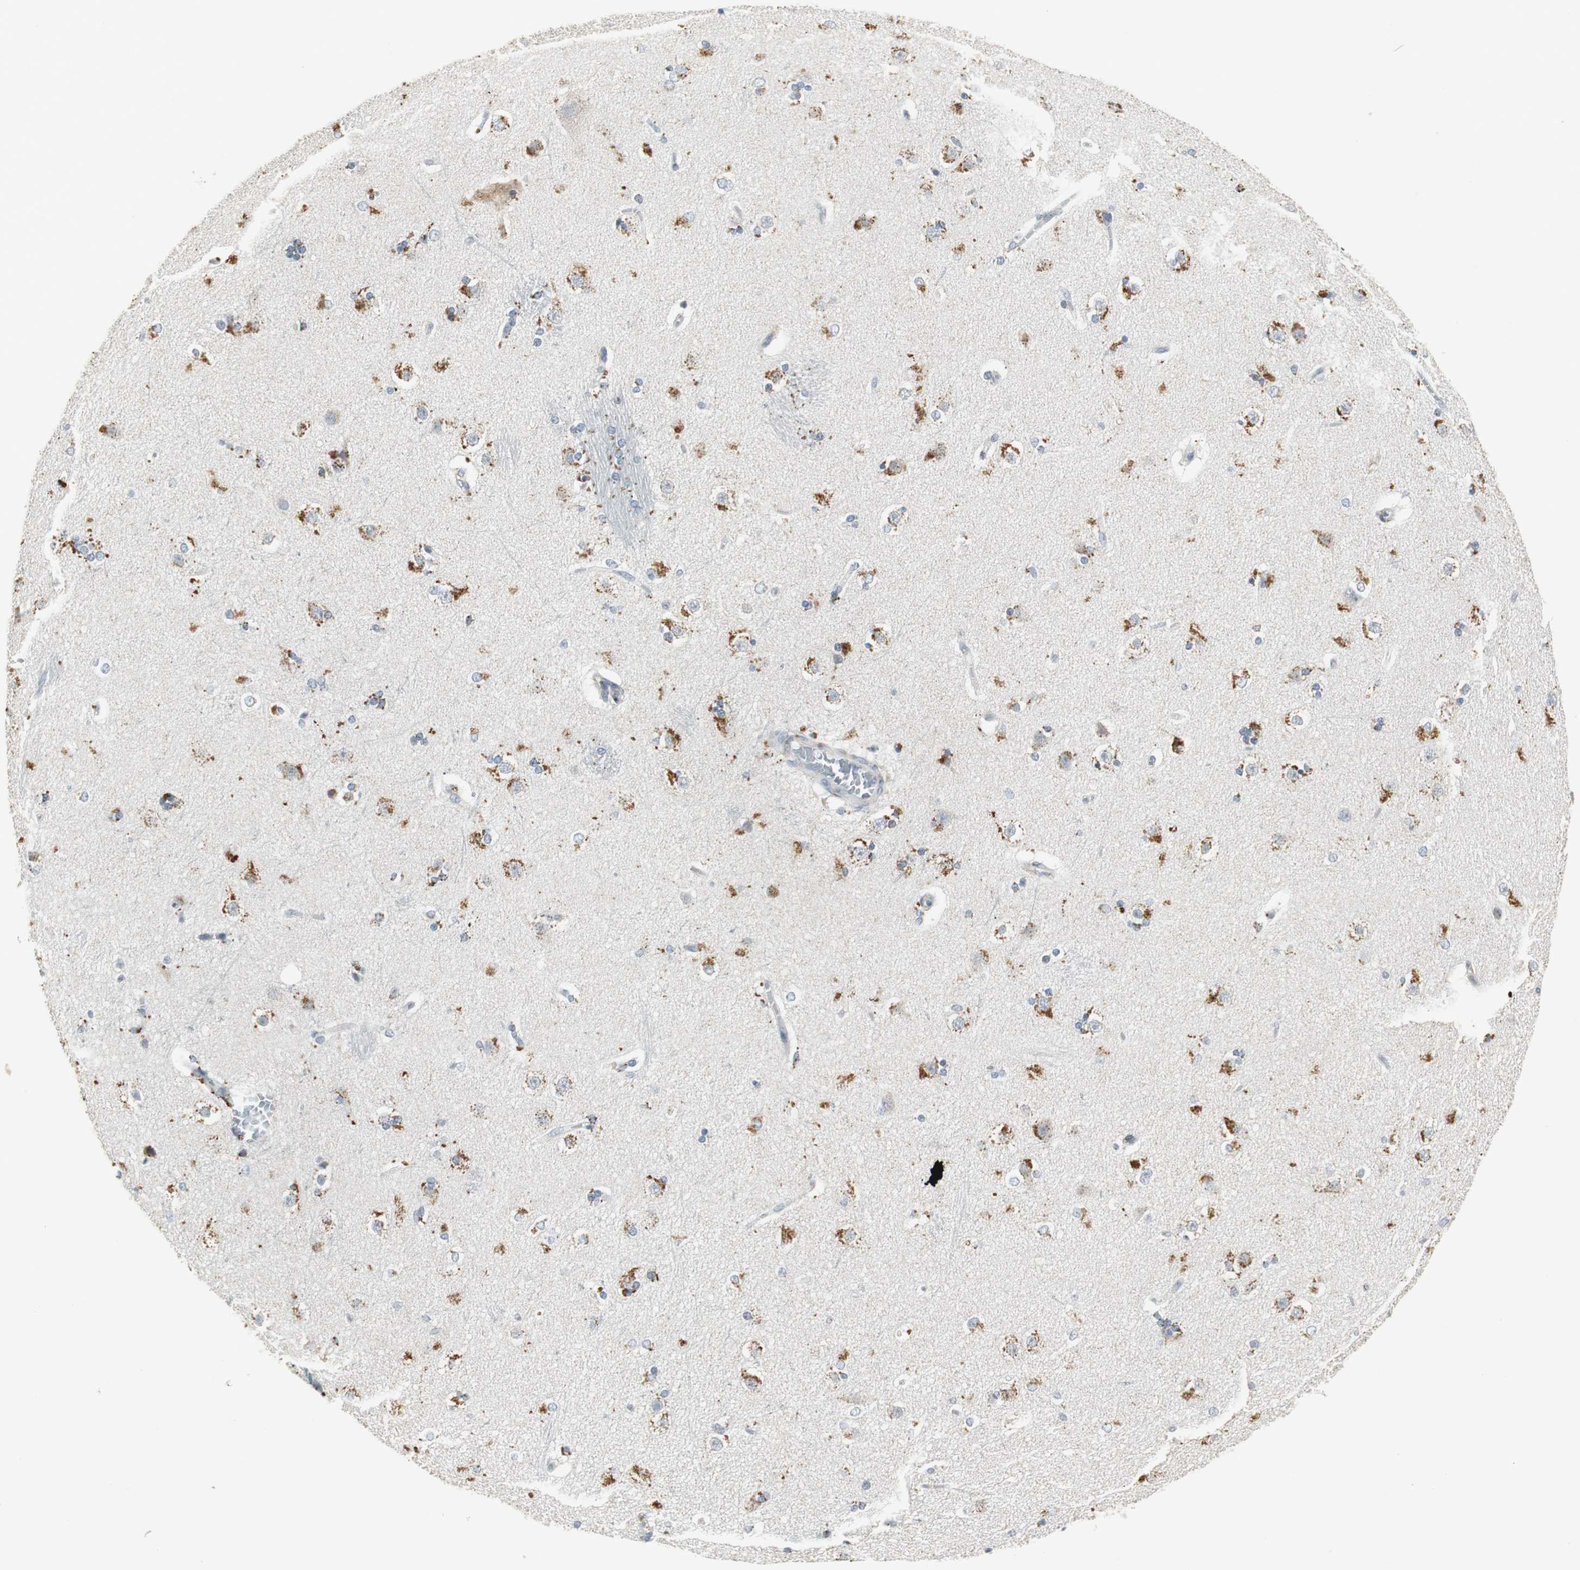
{"staining": {"intensity": "moderate", "quantity": "<25%", "location": "cytoplasmic/membranous"}, "tissue": "caudate", "cell_type": "Glial cells", "image_type": "normal", "snomed": [{"axis": "morphology", "description": "Normal tissue, NOS"}, {"axis": "topography", "description": "Lateral ventricle wall"}], "caption": "Human caudate stained with a protein marker reveals moderate staining in glial cells.", "gene": "NLGN1", "patient": {"sex": "female", "age": 19}}